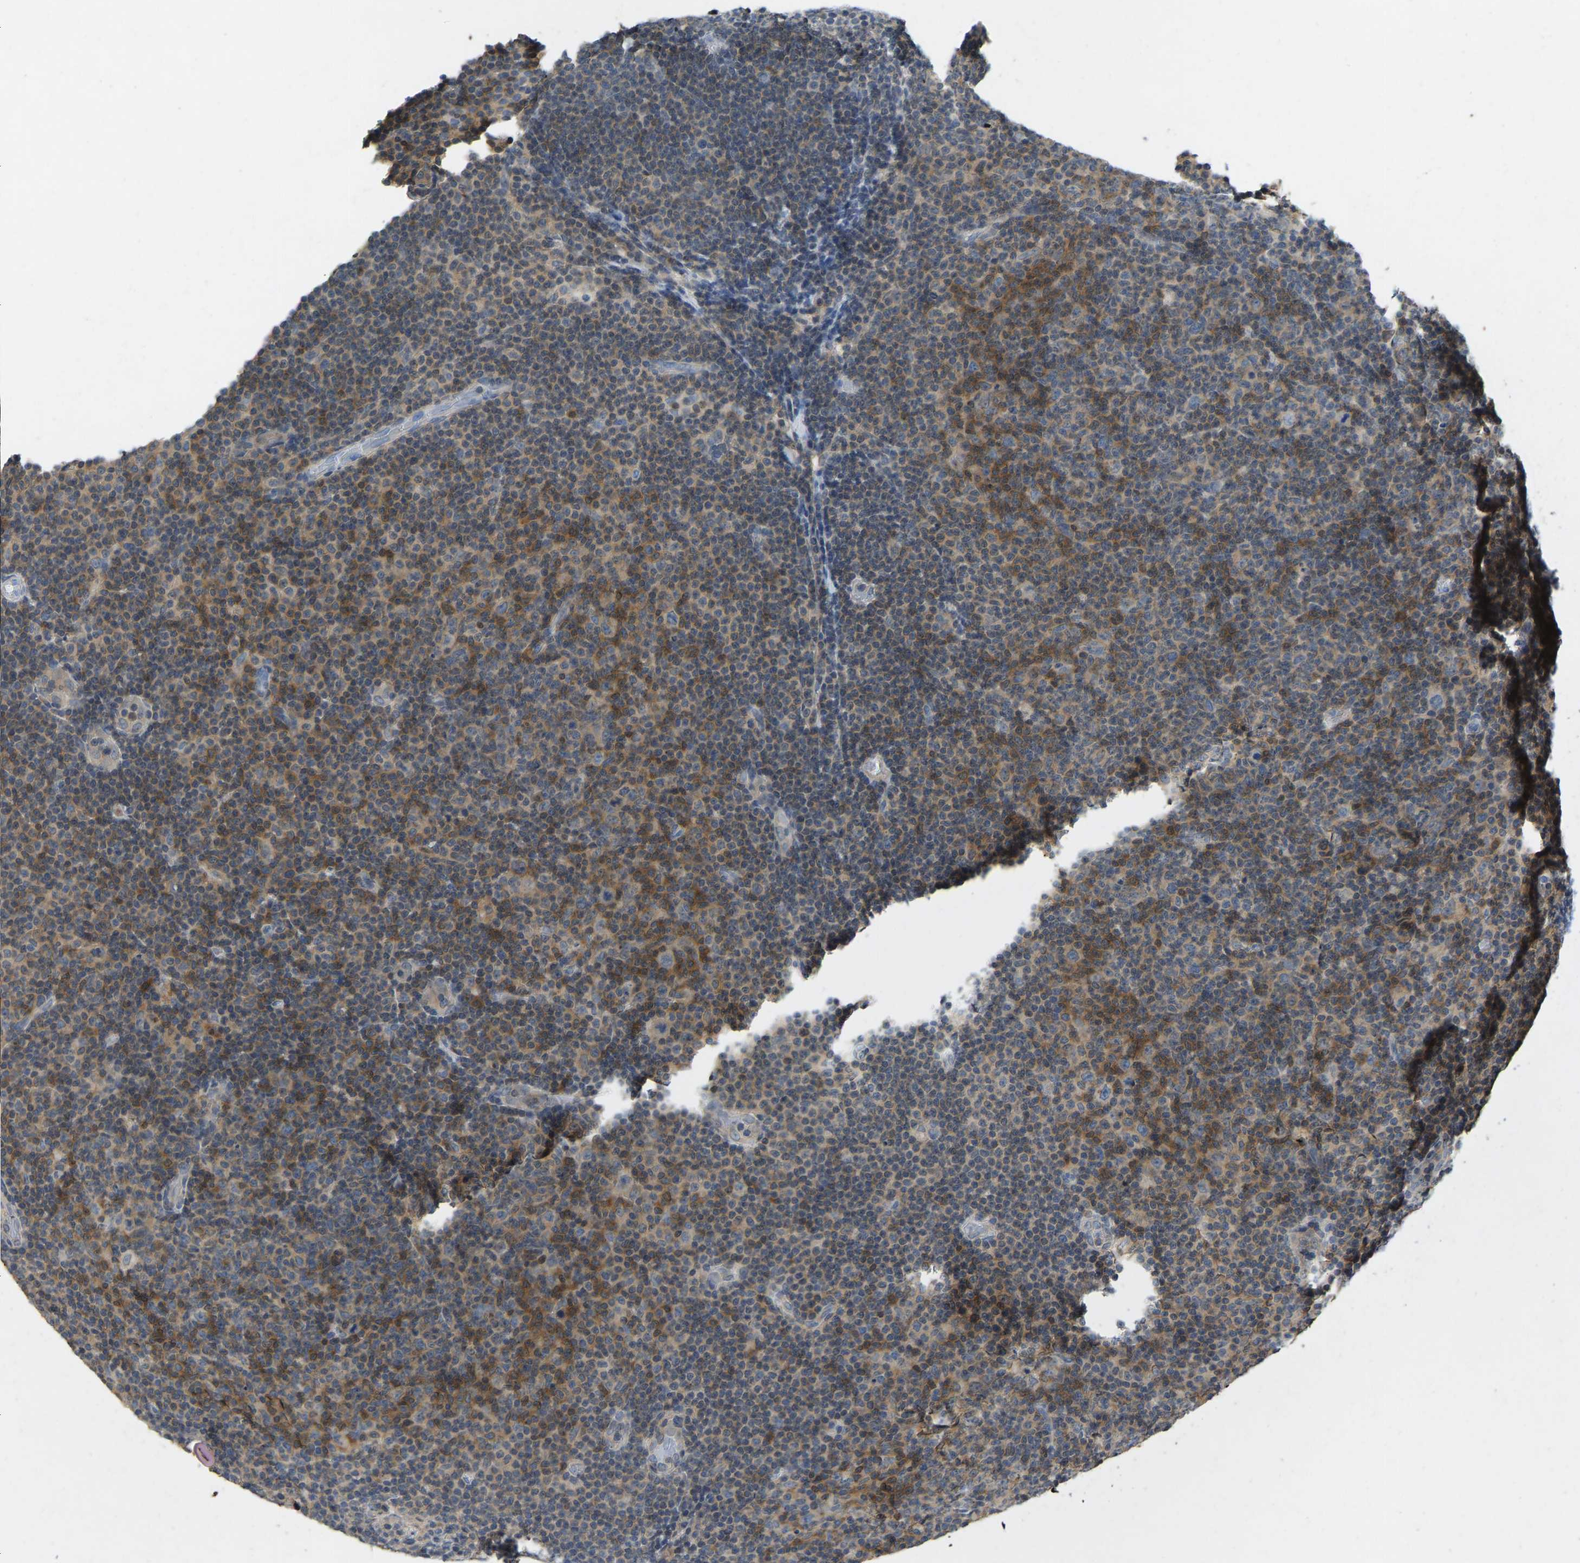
{"staining": {"intensity": "moderate", "quantity": "25%-75%", "location": "cytoplasmic/membranous"}, "tissue": "lymphoma", "cell_type": "Tumor cells", "image_type": "cancer", "snomed": [{"axis": "morphology", "description": "Malignant lymphoma, non-Hodgkin's type, Low grade"}, {"axis": "topography", "description": "Lymph node"}], "caption": "Lymphoma stained with a brown dye exhibits moderate cytoplasmic/membranous positive staining in about 25%-75% of tumor cells.", "gene": "NDRG3", "patient": {"sex": "male", "age": 83}}